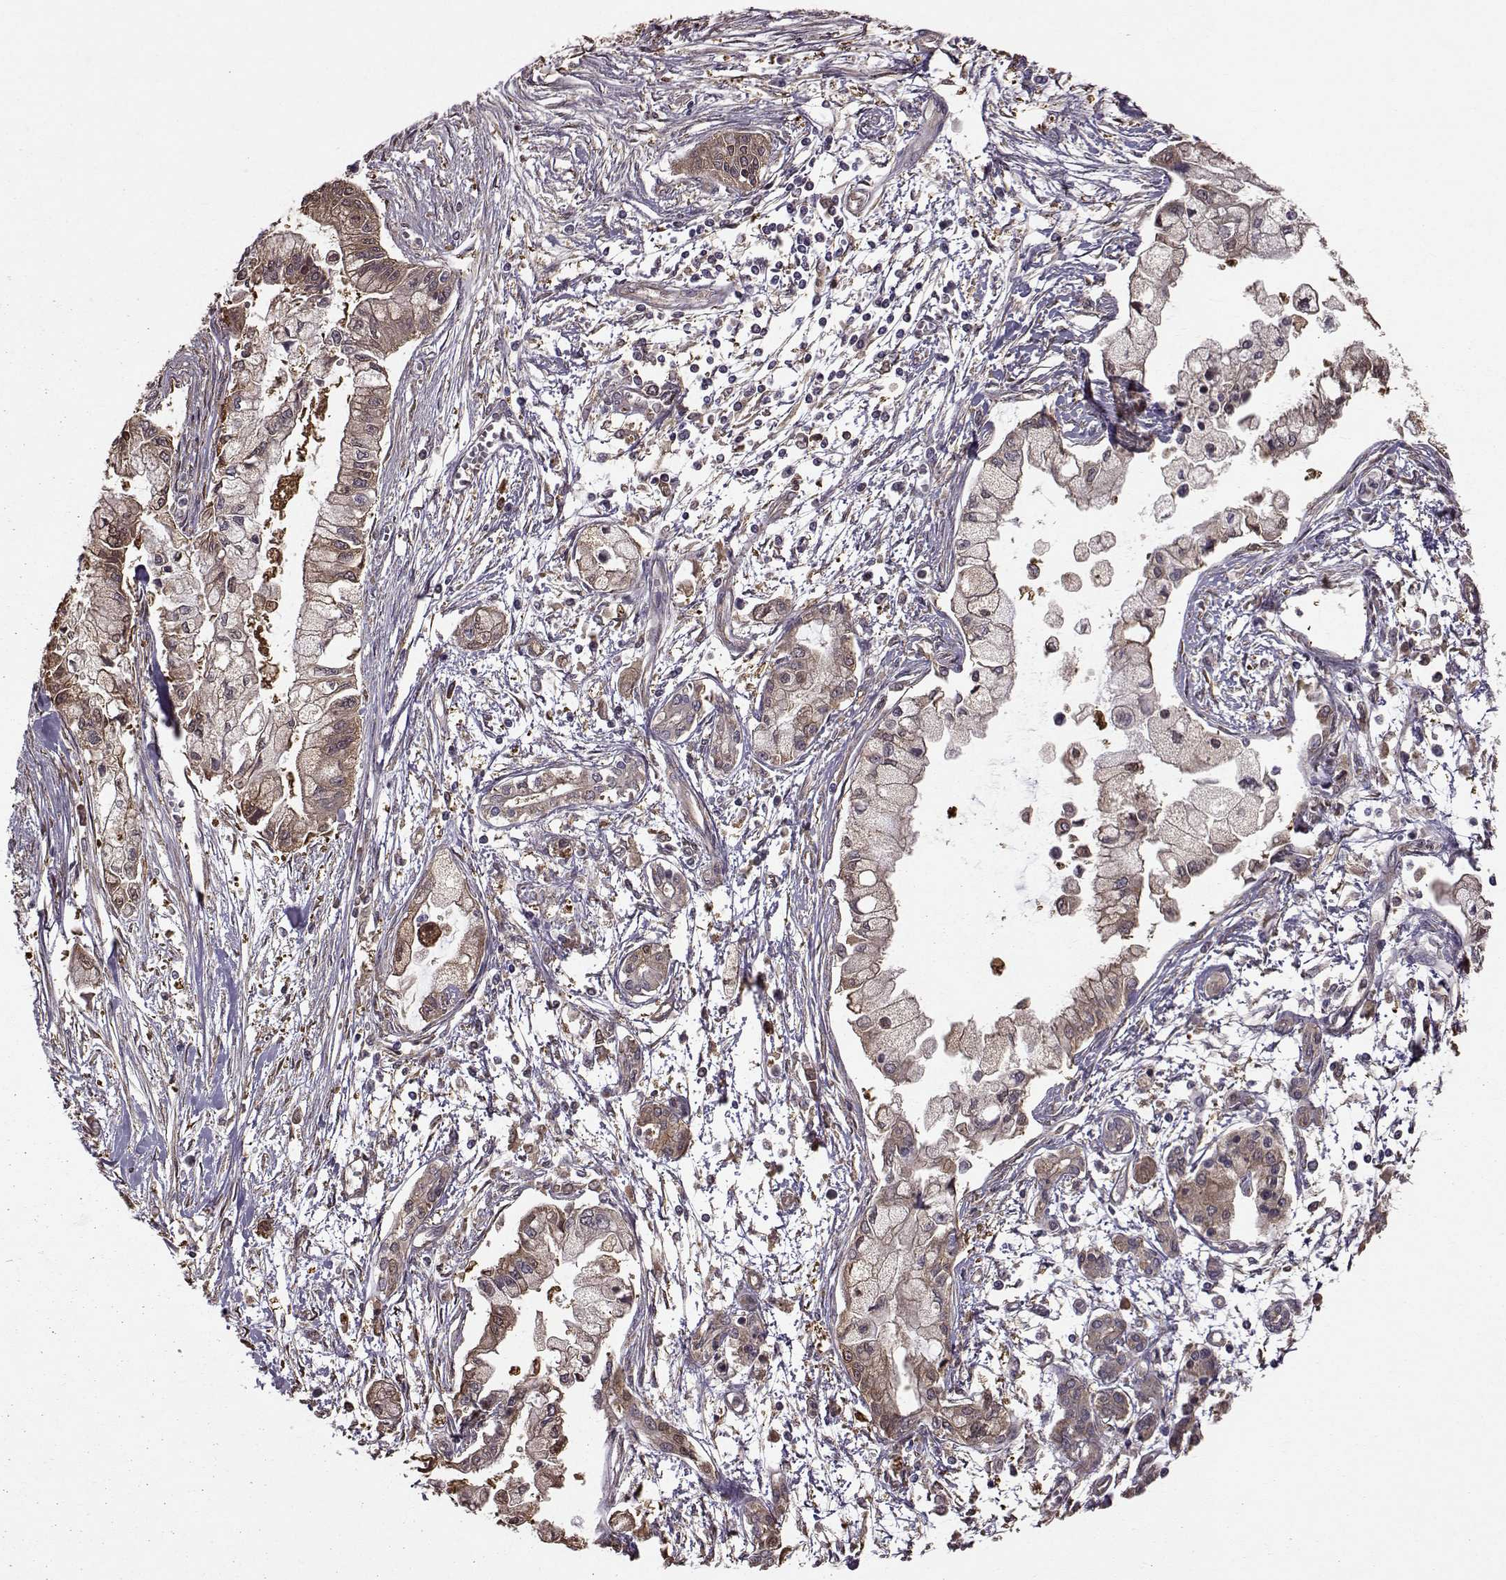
{"staining": {"intensity": "weak", "quantity": "<25%", "location": "cytoplasmic/membranous"}, "tissue": "pancreatic cancer", "cell_type": "Tumor cells", "image_type": "cancer", "snomed": [{"axis": "morphology", "description": "Adenocarcinoma, NOS"}, {"axis": "topography", "description": "Pancreas"}], "caption": "This is an IHC micrograph of pancreatic cancer. There is no staining in tumor cells.", "gene": "NME1-NME2", "patient": {"sex": "male", "age": 54}}